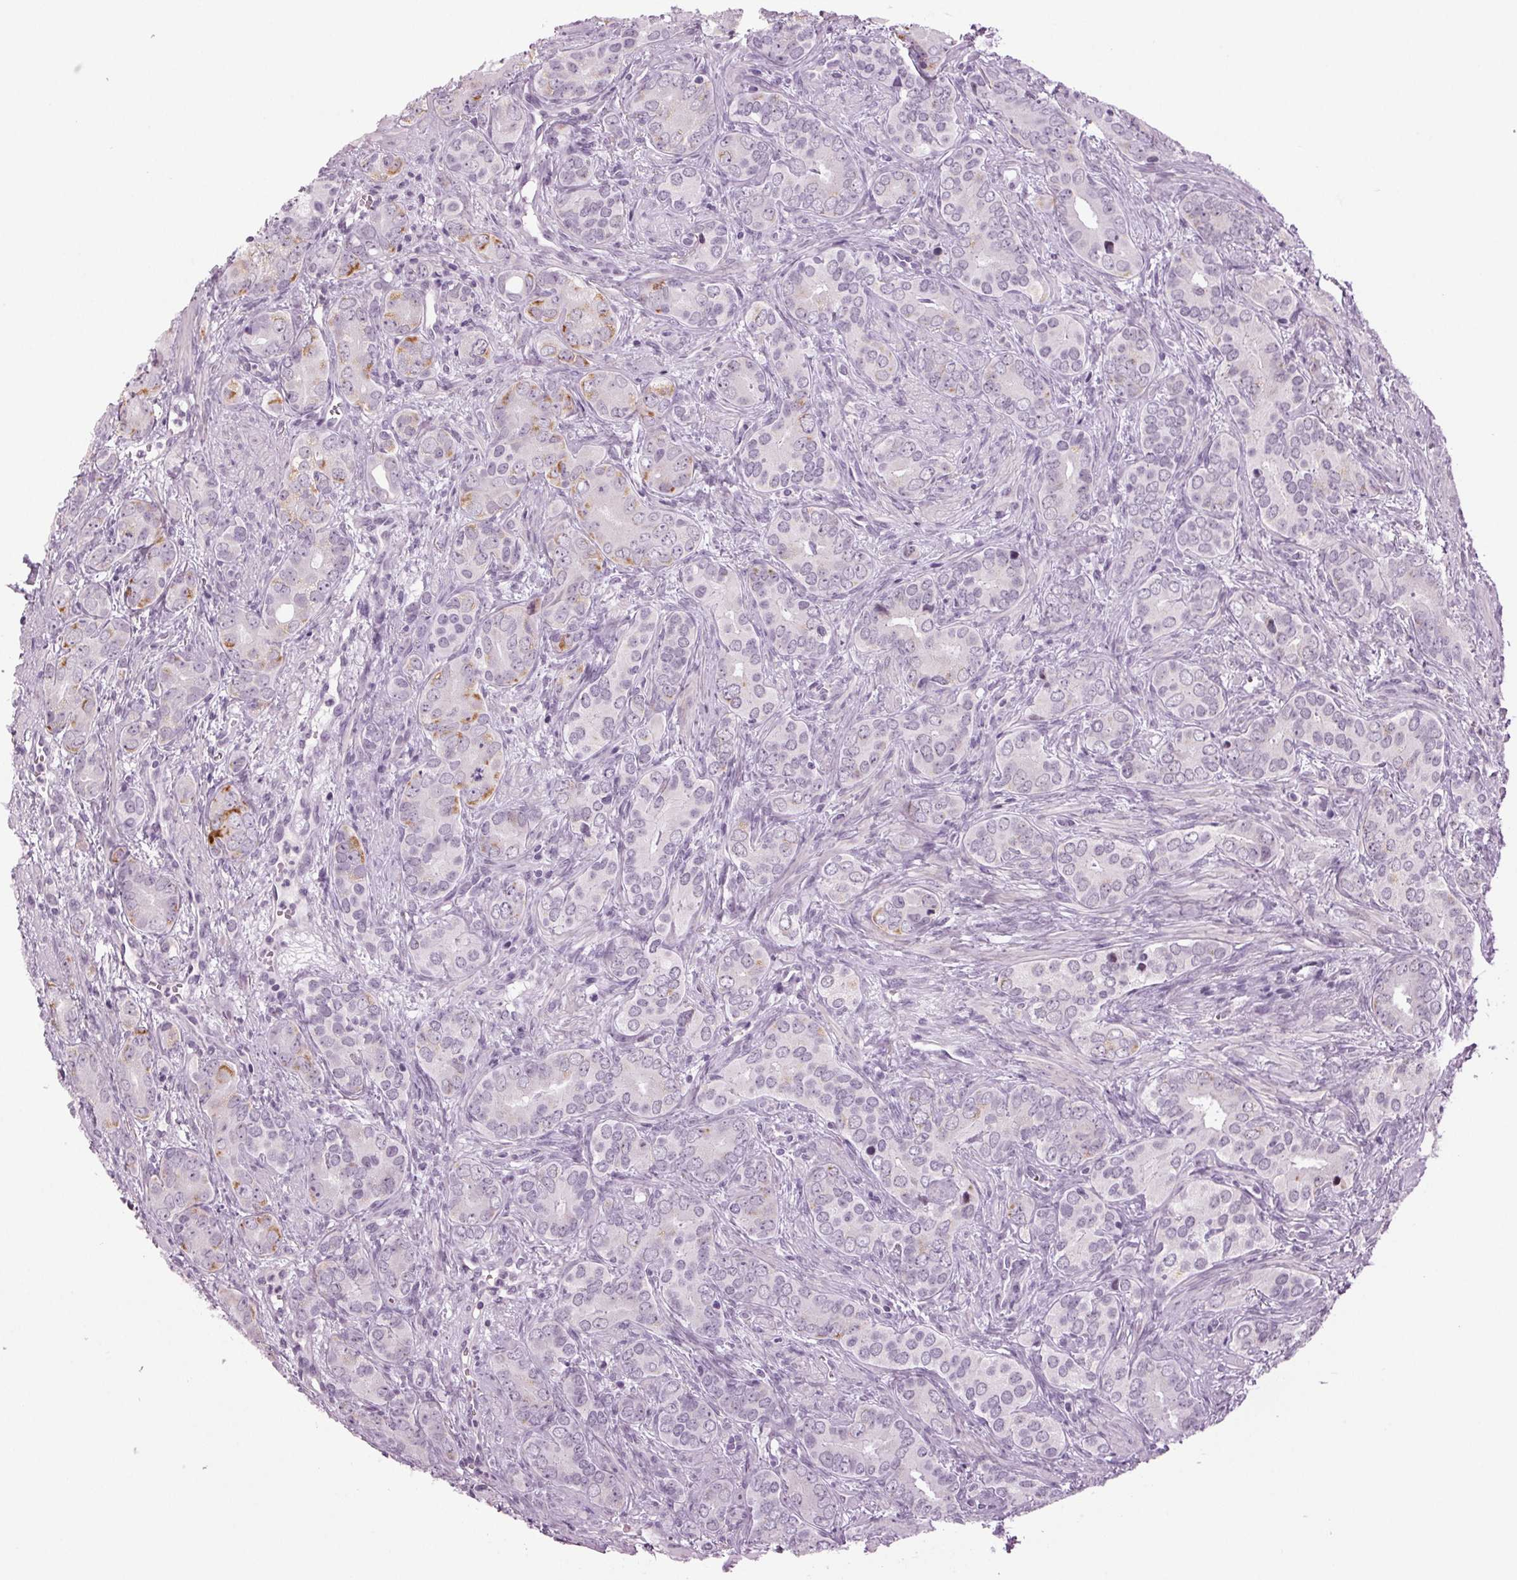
{"staining": {"intensity": "moderate", "quantity": "<25%", "location": "cytoplasmic/membranous"}, "tissue": "prostate cancer", "cell_type": "Tumor cells", "image_type": "cancer", "snomed": [{"axis": "morphology", "description": "Adenocarcinoma, High grade"}, {"axis": "topography", "description": "Prostate"}], "caption": "Brown immunohistochemical staining in human prostate cancer exhibits moderate cytoplasmic/membranous expression in about <25% of tumor cells. Immunohistochemistry (ihc) stains the protein in brown and the nuclei are stained blue.", "gene": "DNAH12", "patient": {"sex": "male", "age": 84}}